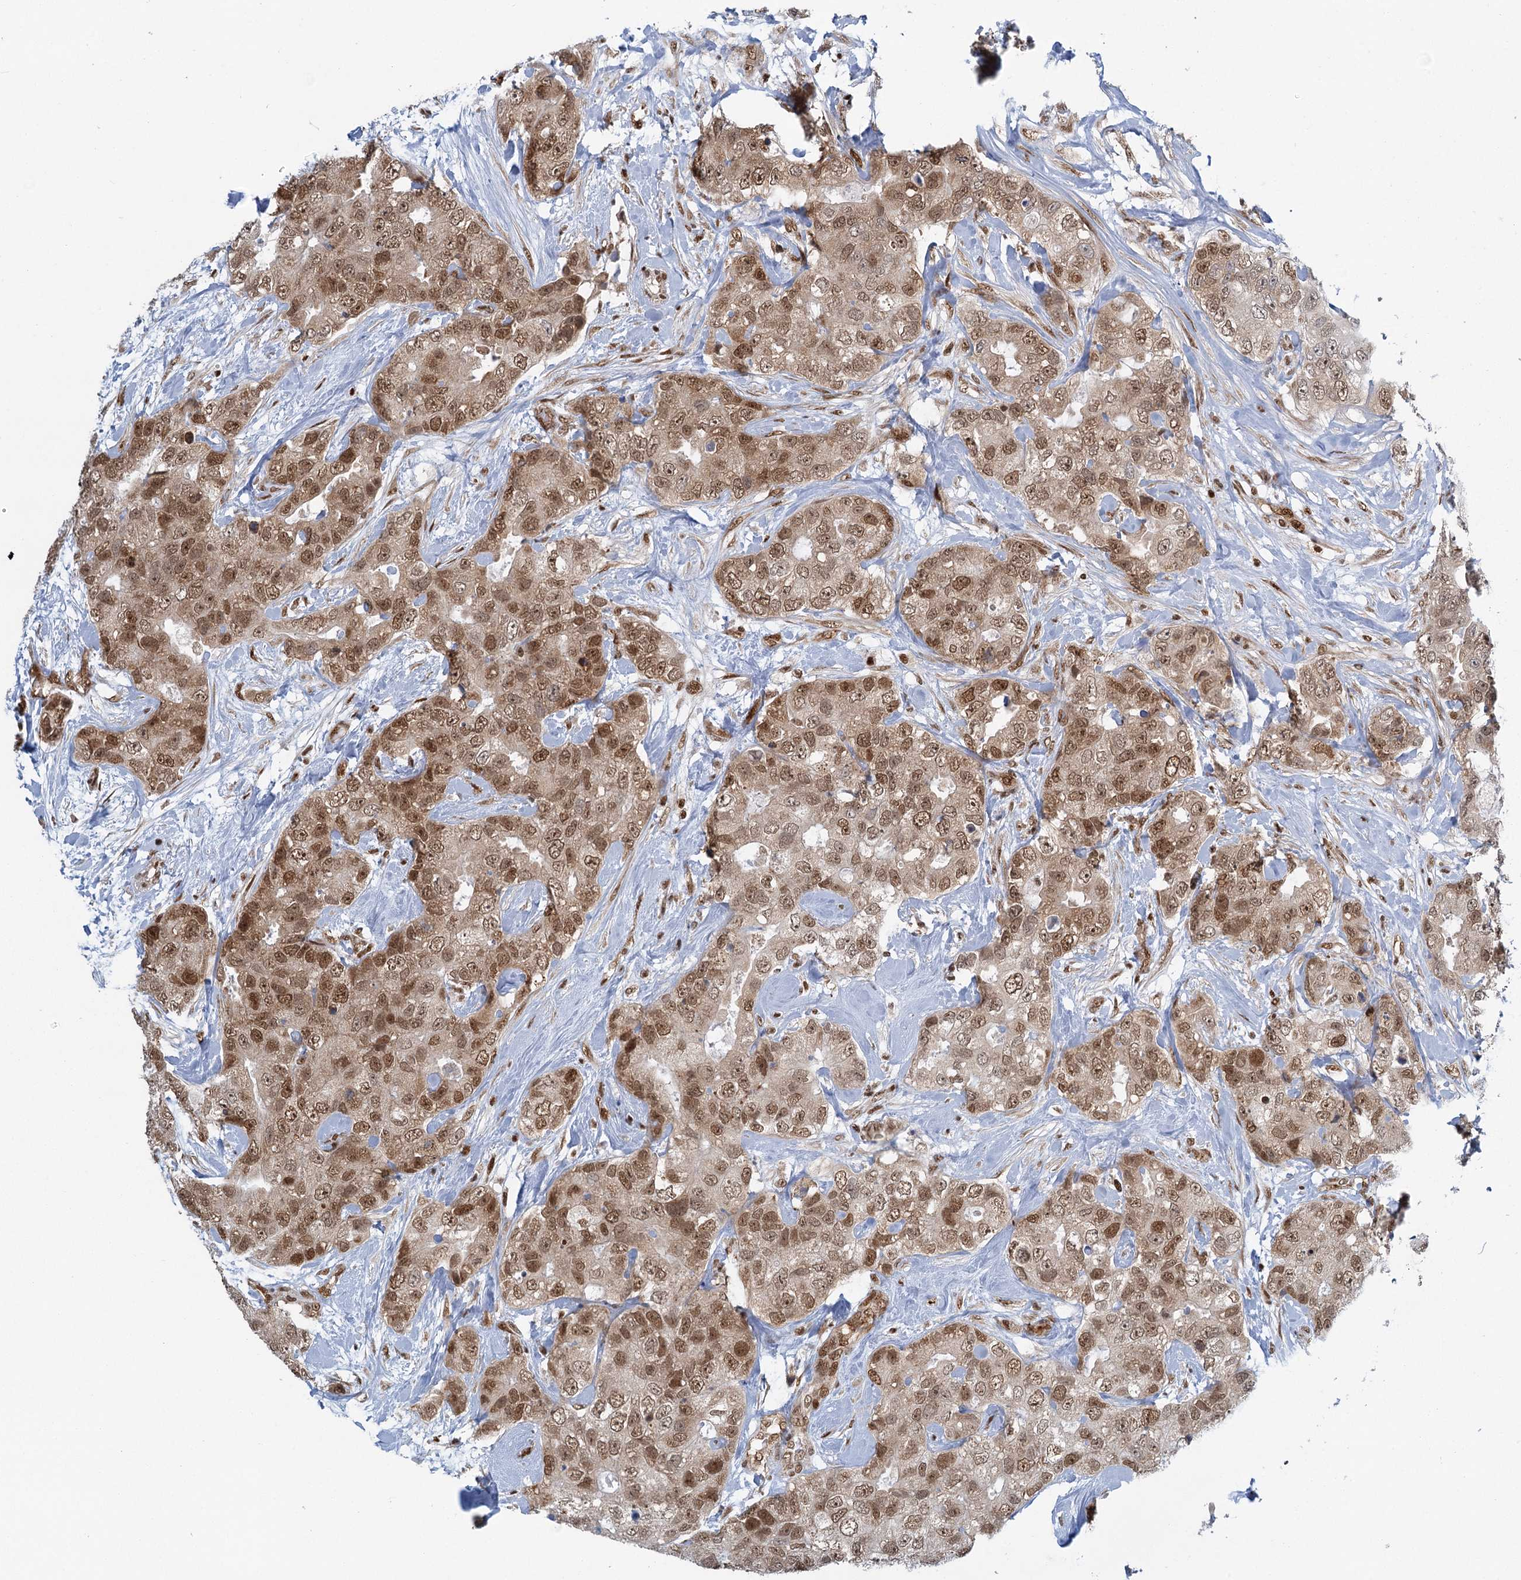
{"staining": {"intensity": "strong", "quantity": ">75%", "location": "nuclear"}, "tissue": "breast cancer", "cell_type": "Tumor cells", "image_type": "cancer", "snomed": [{"axis": "morphology", "description": "Duct carcinoma"}, {"axis": "topography", "description": "Breast"}], "caption": "Approximately >75% of tumor cells in human breast cancer (intraductal carcinoma) display strong nuclear protein expression as visualized by brown immunohistochemical staining.", "gene": "GPATCH11", "patient": {"sex": "female", "age": 62}}